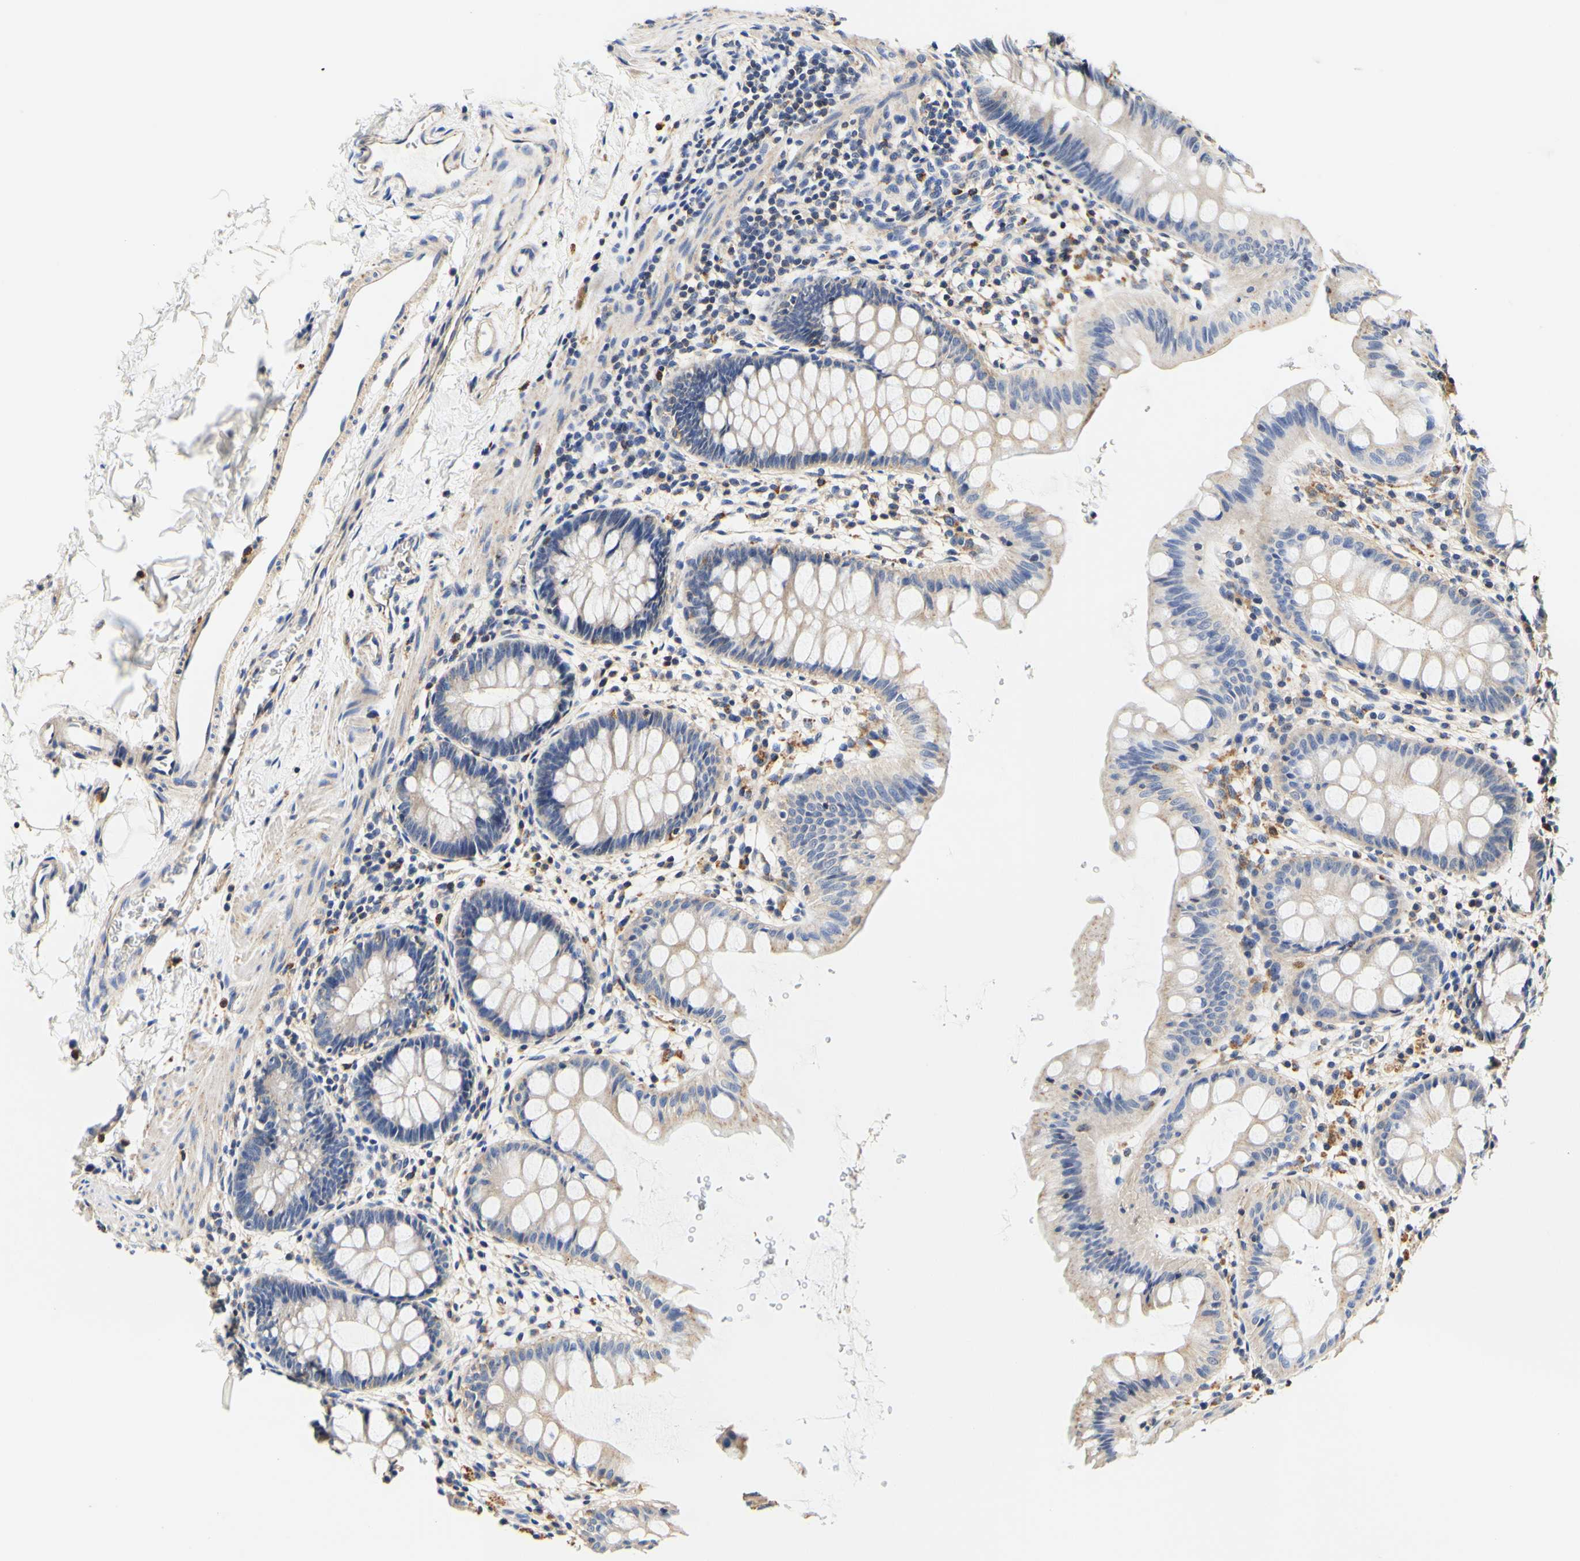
{"staining": {"intensity": "weak", "quantity": "<25%", "location": "cytoplasmic/membranous"}, "tissue": "rectum", "cell_type": "Glandular cells", "image_type": "normal", "snomed": [{"axis": "morphology", "description": "Normal tissue, NOS"}, {"axis": "topography", "description": "Rectum"}], "caption": "Glandular cells are negative for brown protein staining in benign rectum. (Immunohistochemistry (ihc), brightfield microscopy, high magnification).", "gene": "CAMK4", "patient": {"sex": "female", "age": 24}}